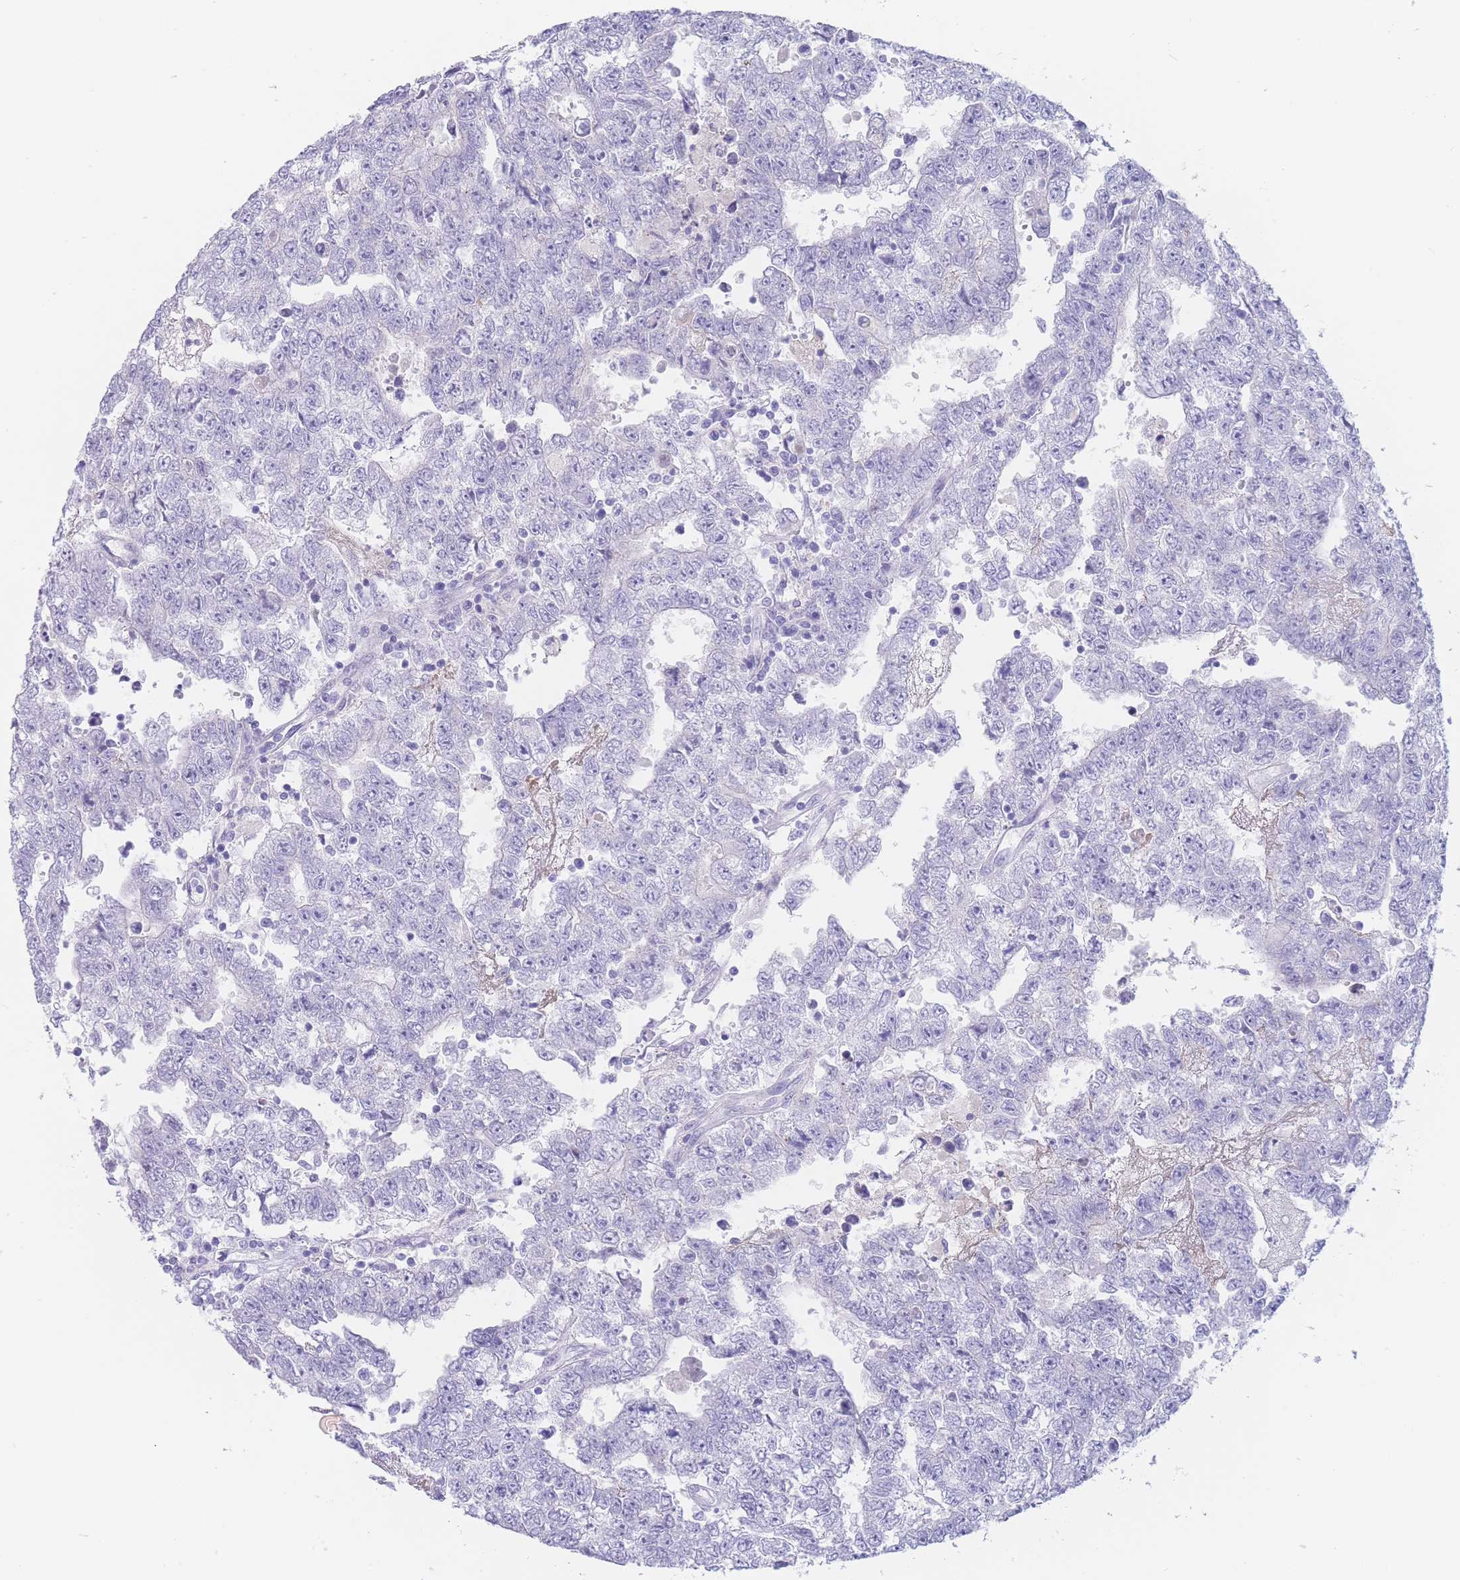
{"staining": {"intensity": "negative", "quantity": "none", "location": "none"}, "tissue": "testis cancer", "cell_type": "Tumor cells", "image_type": "cancer", "snomed": [{"axis": "morphology", "description": "Carcinoma, Embryonal, NOS"}, {"axis": "topography", "description": "Testis"}], "caption": "Embryonal carcinoma (testis) stained for a protein using IHC displays no expression tumor cells.", "gene": "PSMB5", "patient": {"sex": "male", "age": 25}}